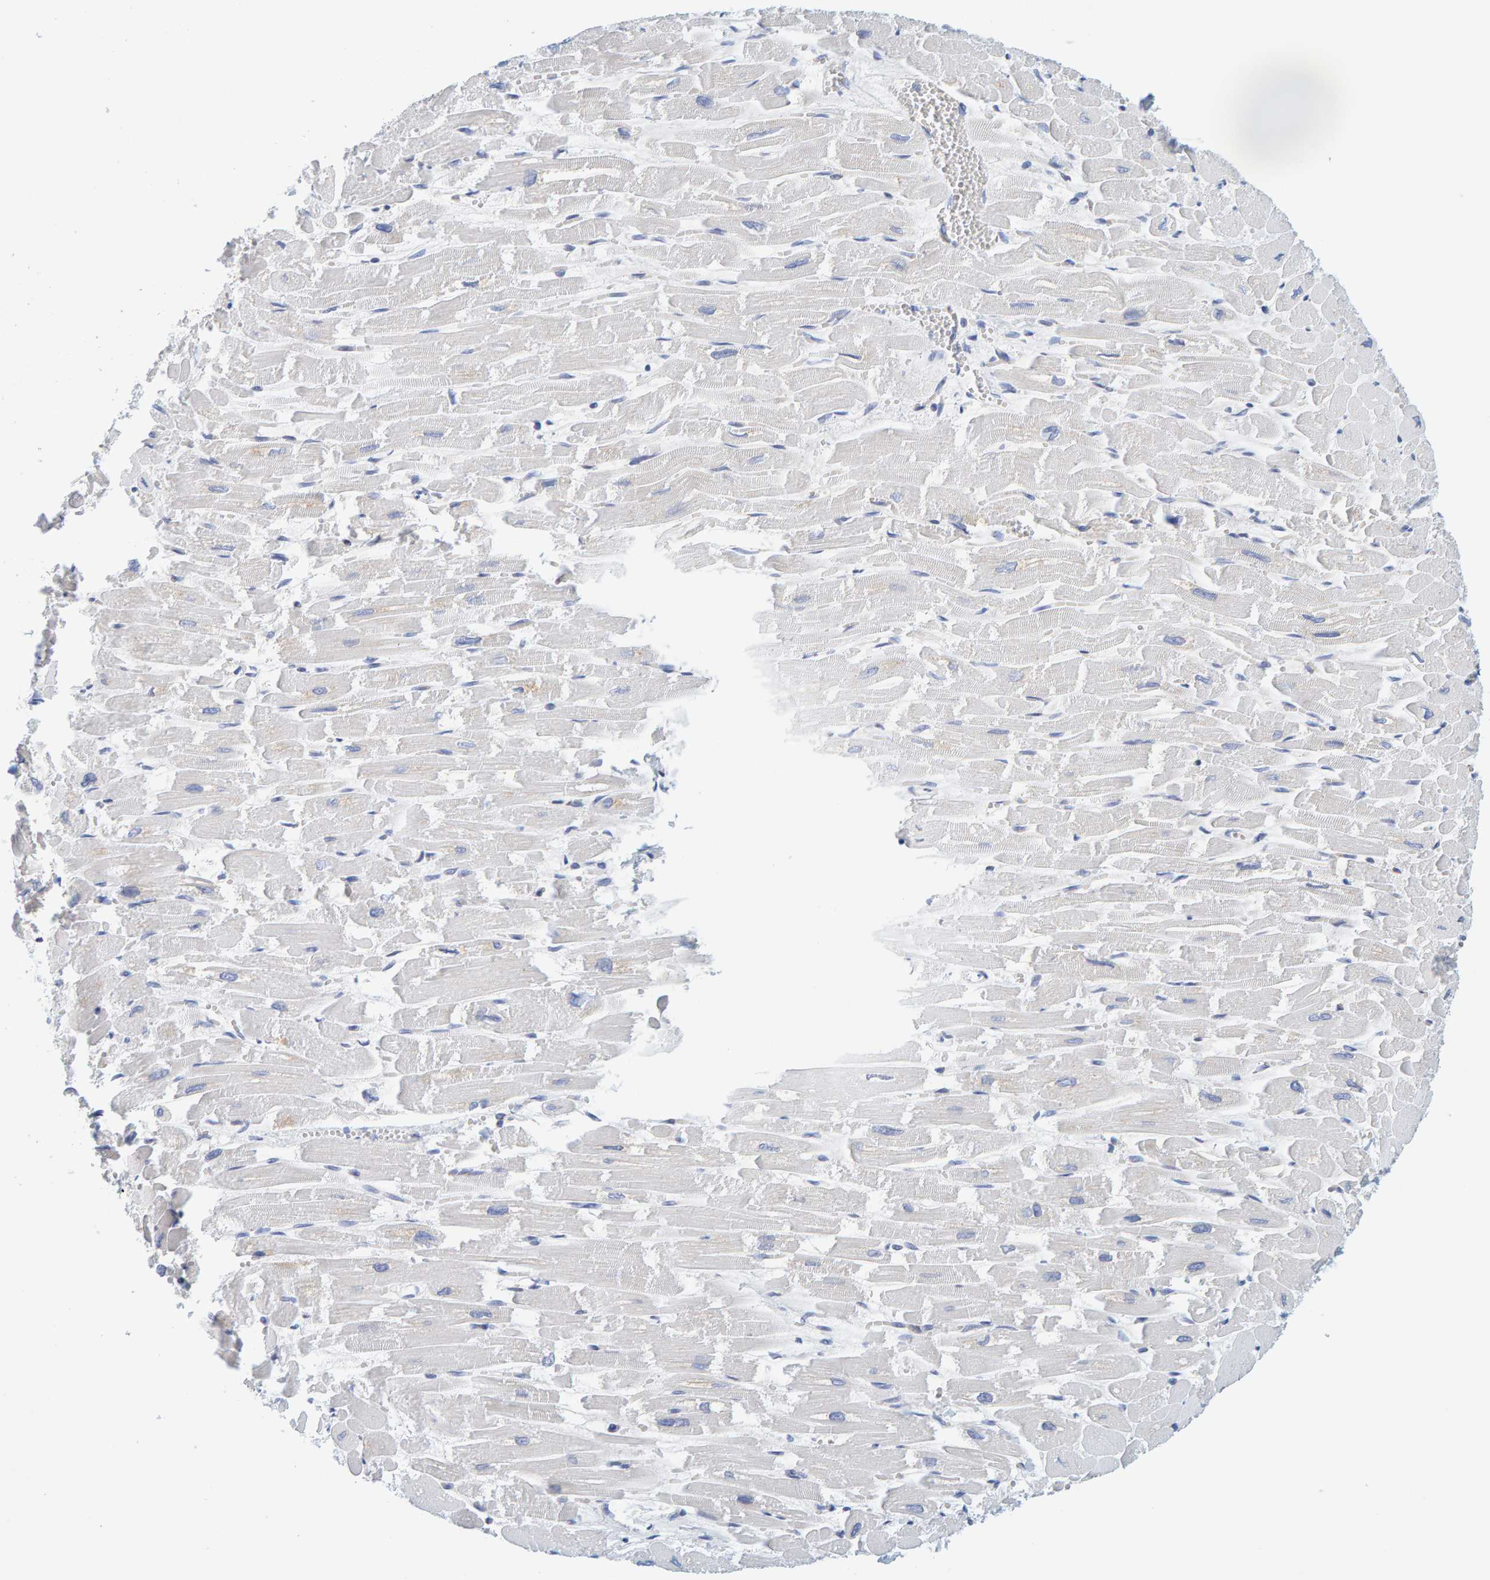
{"staining": {"intensity": "negative", "quantity": "none", "location": "none"}, "tissue": "heart muscle", "cell_type": "Cardiomyocytes", "image_type": "normal", "snomed": [{"axis": "morphology", "description": "Normal tissue, NOS"}, {"axis": "topography", "description": "Heart"}], "caption": "Immunohistochemistry of benign heart muscle shows no positivity in cardiomyocytes.", "gene": "MOG", "patient": {"sex": "male", "age": 54}}